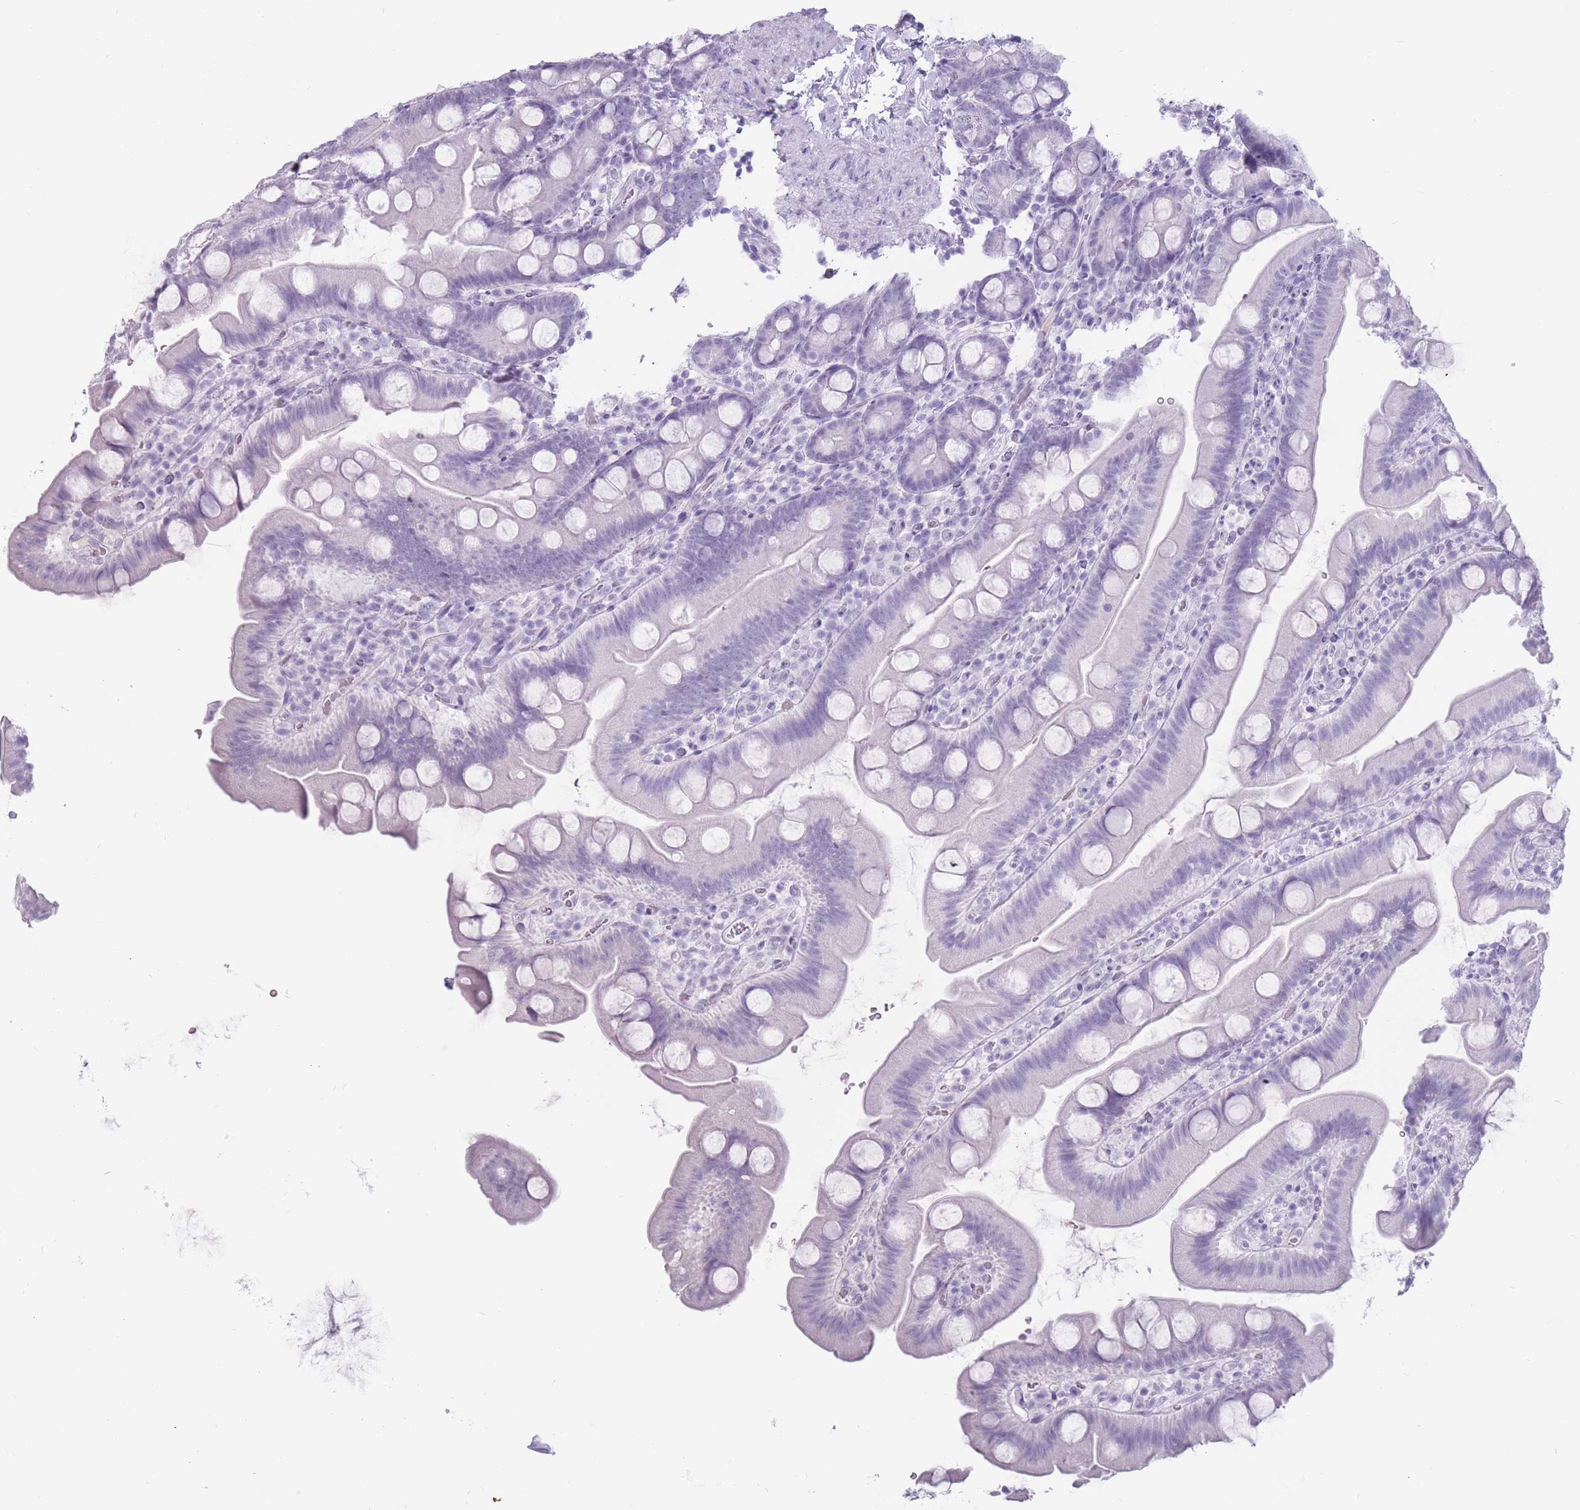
{"staining": {"intensity": "negative", "quantity": "none", "location": "none"}, "tissue": "small intestine", "cell_type": "Glandular cells", "image_type": "normal", "snomed": [{"axis": "morphology", "description": "Normal tissue, NOS"}, {"axis": "topography", "description": "Small intestine"}], "caption": "Glandular cells show no significant protein staining in normal small intestine. The staining is performed using DAB brown chromogen with nuclei counter-stained in using hematoxylin.", "gene": "PNMA3", "patient": {"sex": "female", "age": 68}}